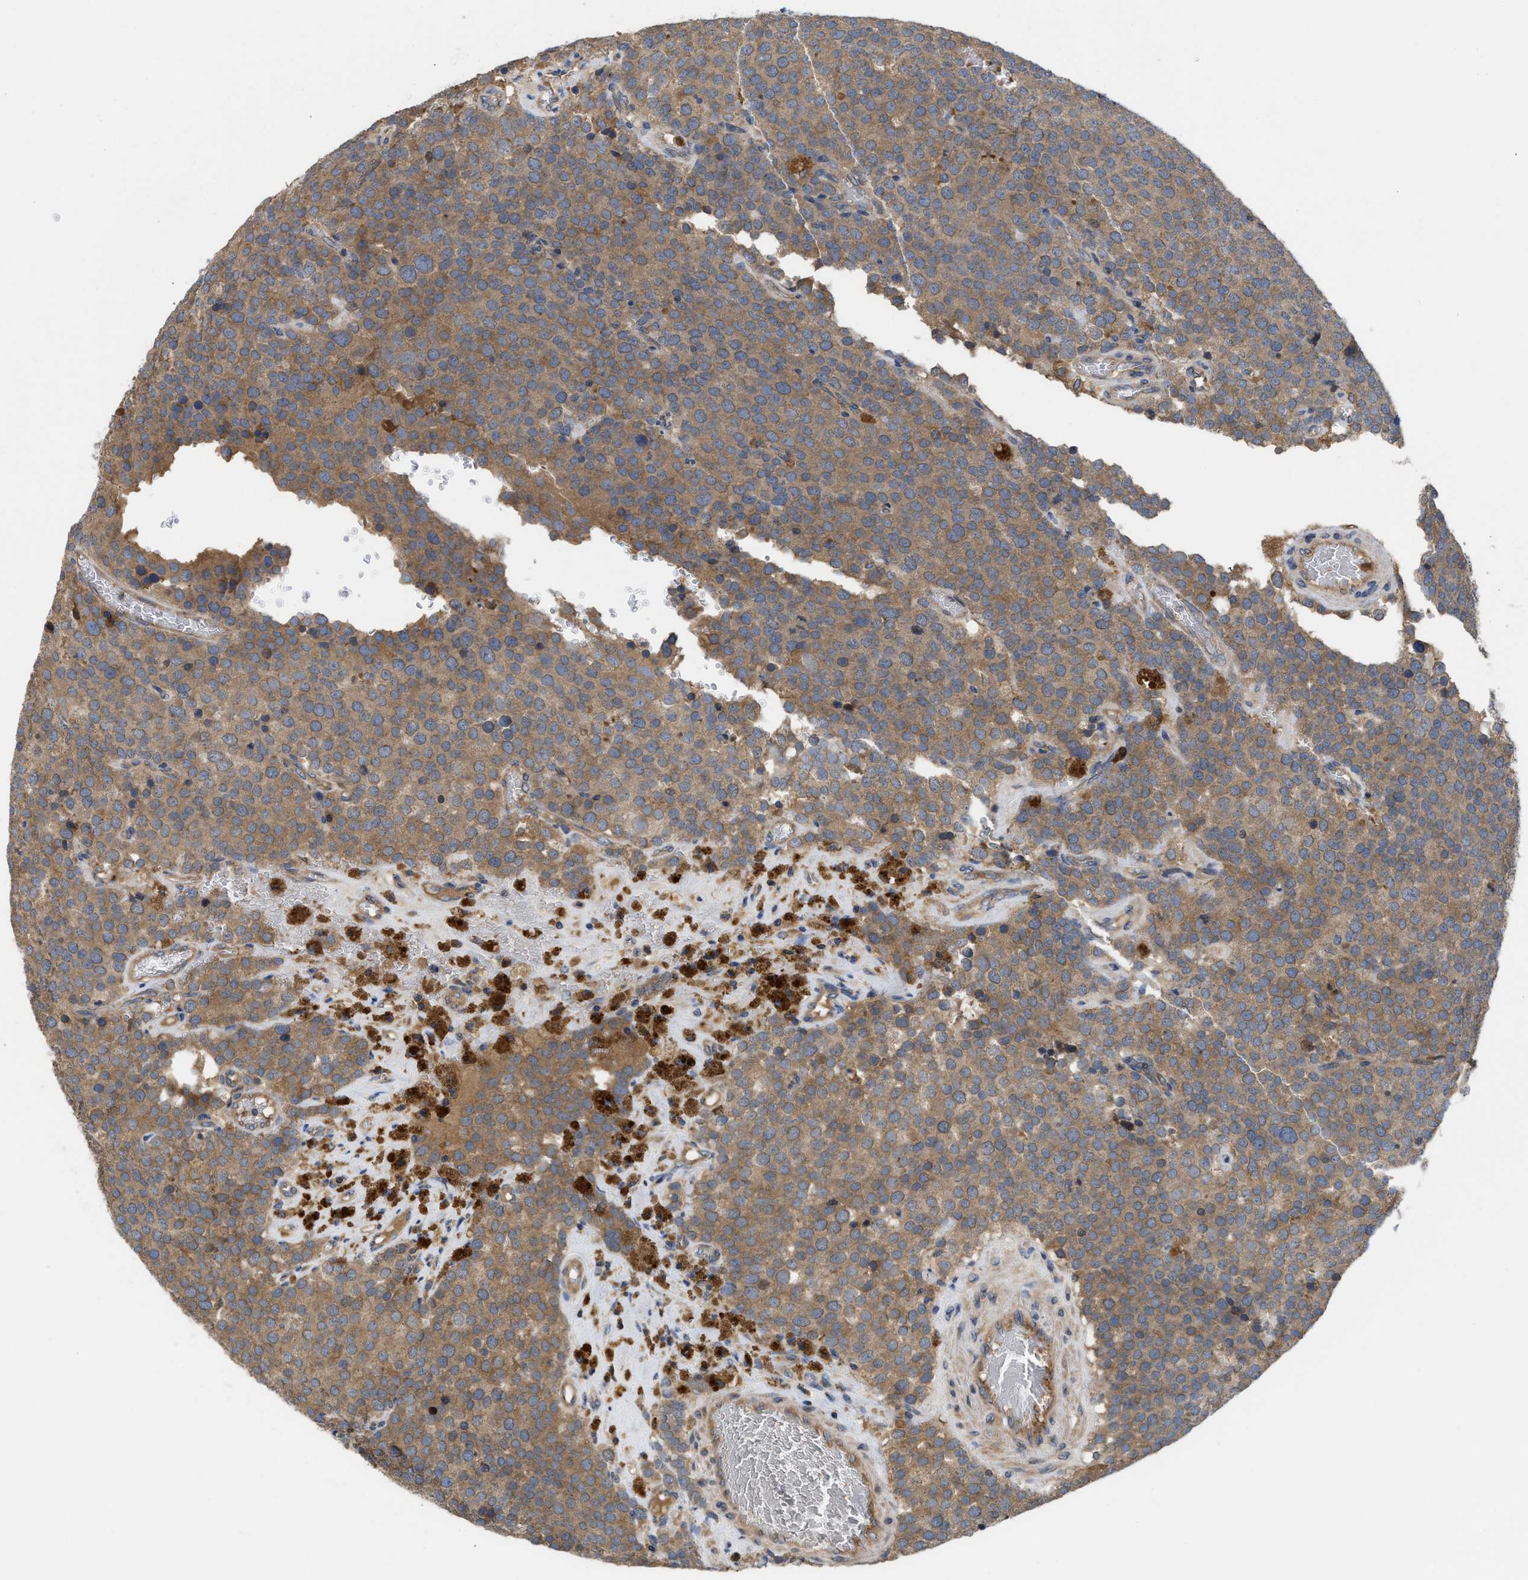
{"staining": {"intensity": "moderate", "quantity": ">75%", "location": "cytoplasmic/membranous"}, "tissue": "testis cancer", "cell_type": "Tumor cells", "image_type": "cancer", "snomed": [{"axis": "morphology", "description": "Normal tissue, NOS"}, {"axis": "morphology", "description": "Seminoma, NOS"}, {"axis": "topography", "description": "Testis"}], "caption": "Testis cancer stained for a protein shows moderate cytoplasmic/membranous positivity in tumor cells.", "gene": "RNF216", "patient": {"sex": "male", "age": 71}}